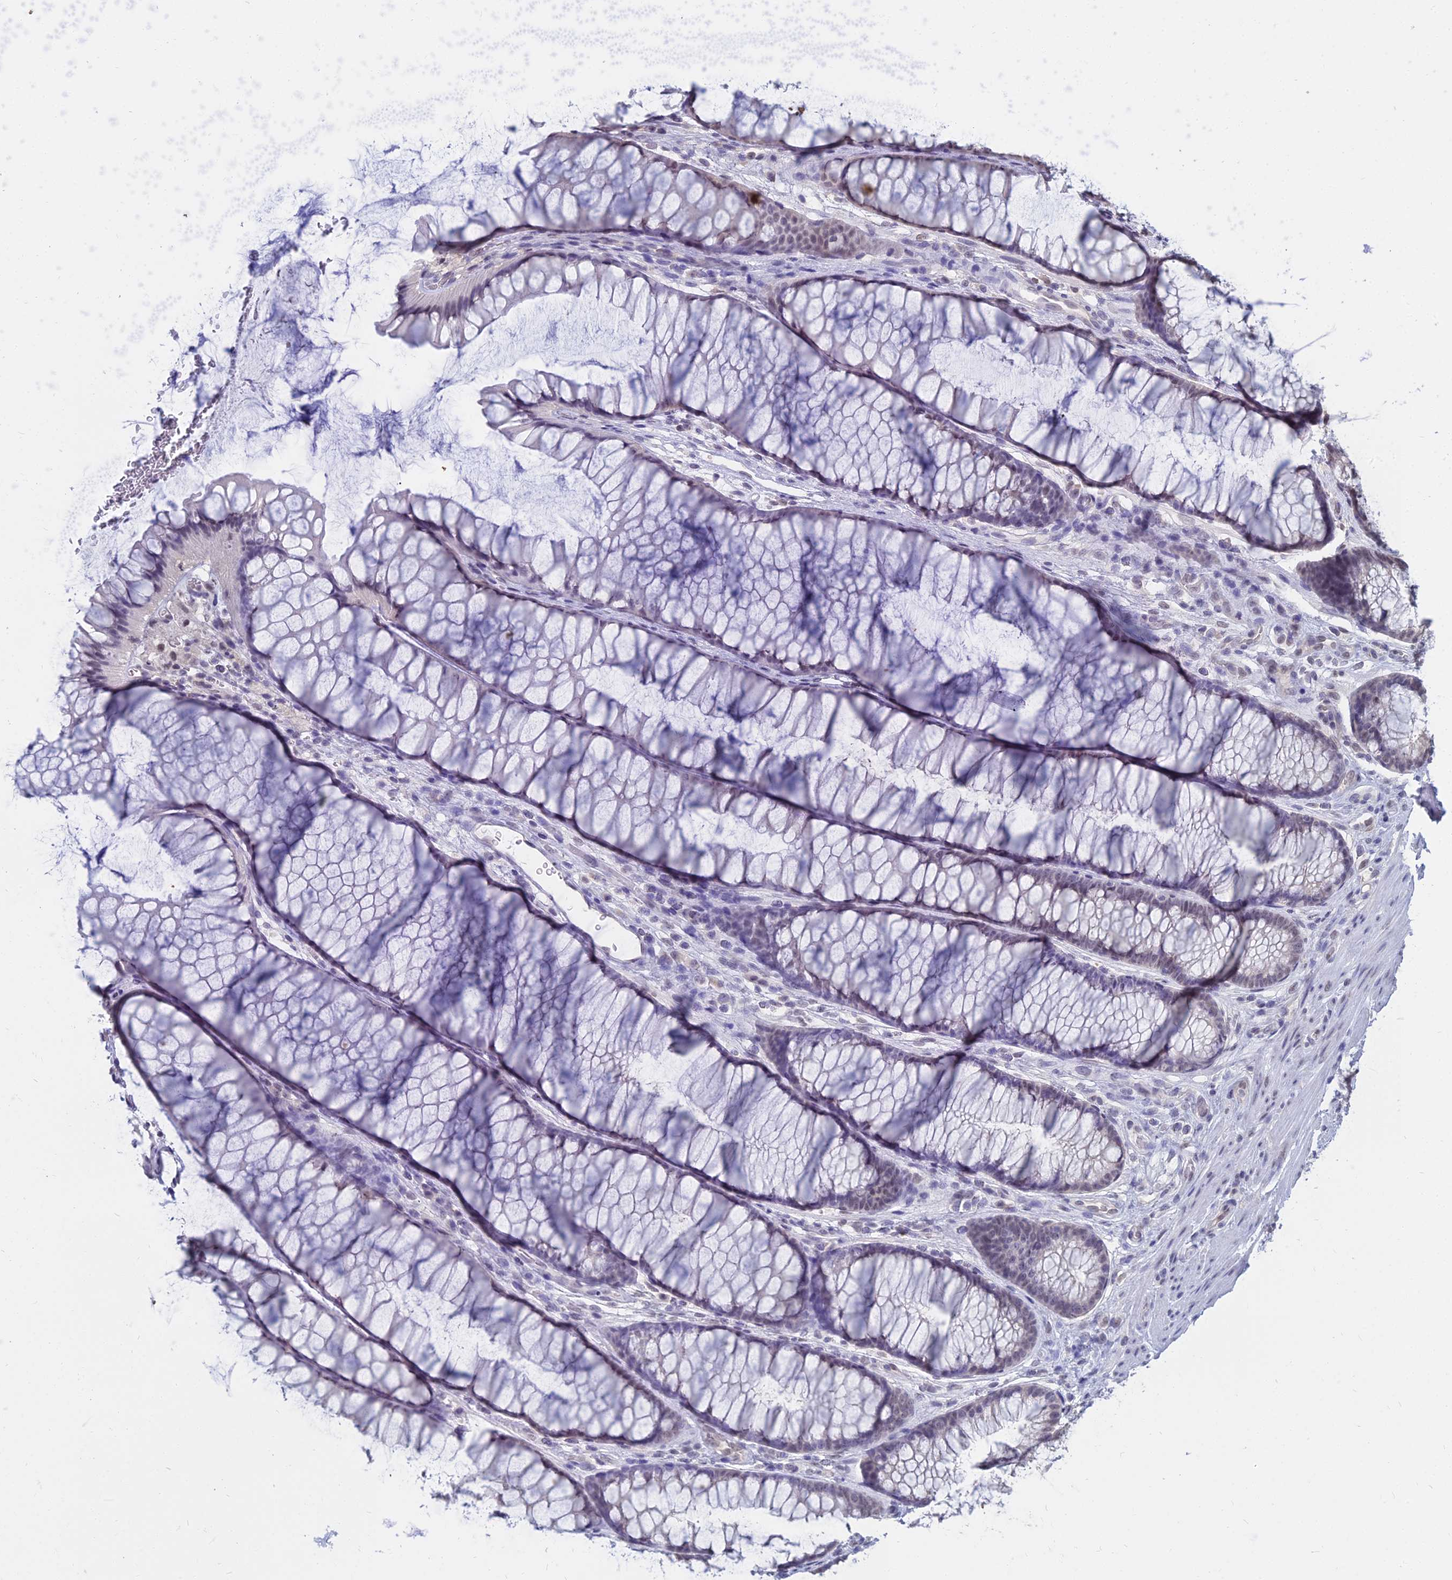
{"staining": {"intensity": "weak", "quantity": ">75%", "location": "nuclear"}, "tissue": "colon", "cell_type": "Endothelial cells", "image_type": "normal", "snomed": [{"axis": "morphology", "description": "Normal tissue, NOS"}, {"axis": "topography", "description": "Colon"}], "caption": "Protein expression analysis of normal human colon reveals weak nuclear expression in about >75% of endothelial cells. (brown staining indicates protein expression, while blue staining denotes nuclei).", "gene": "SRSF7", "patient": {"sex": "female", "age": 82}}